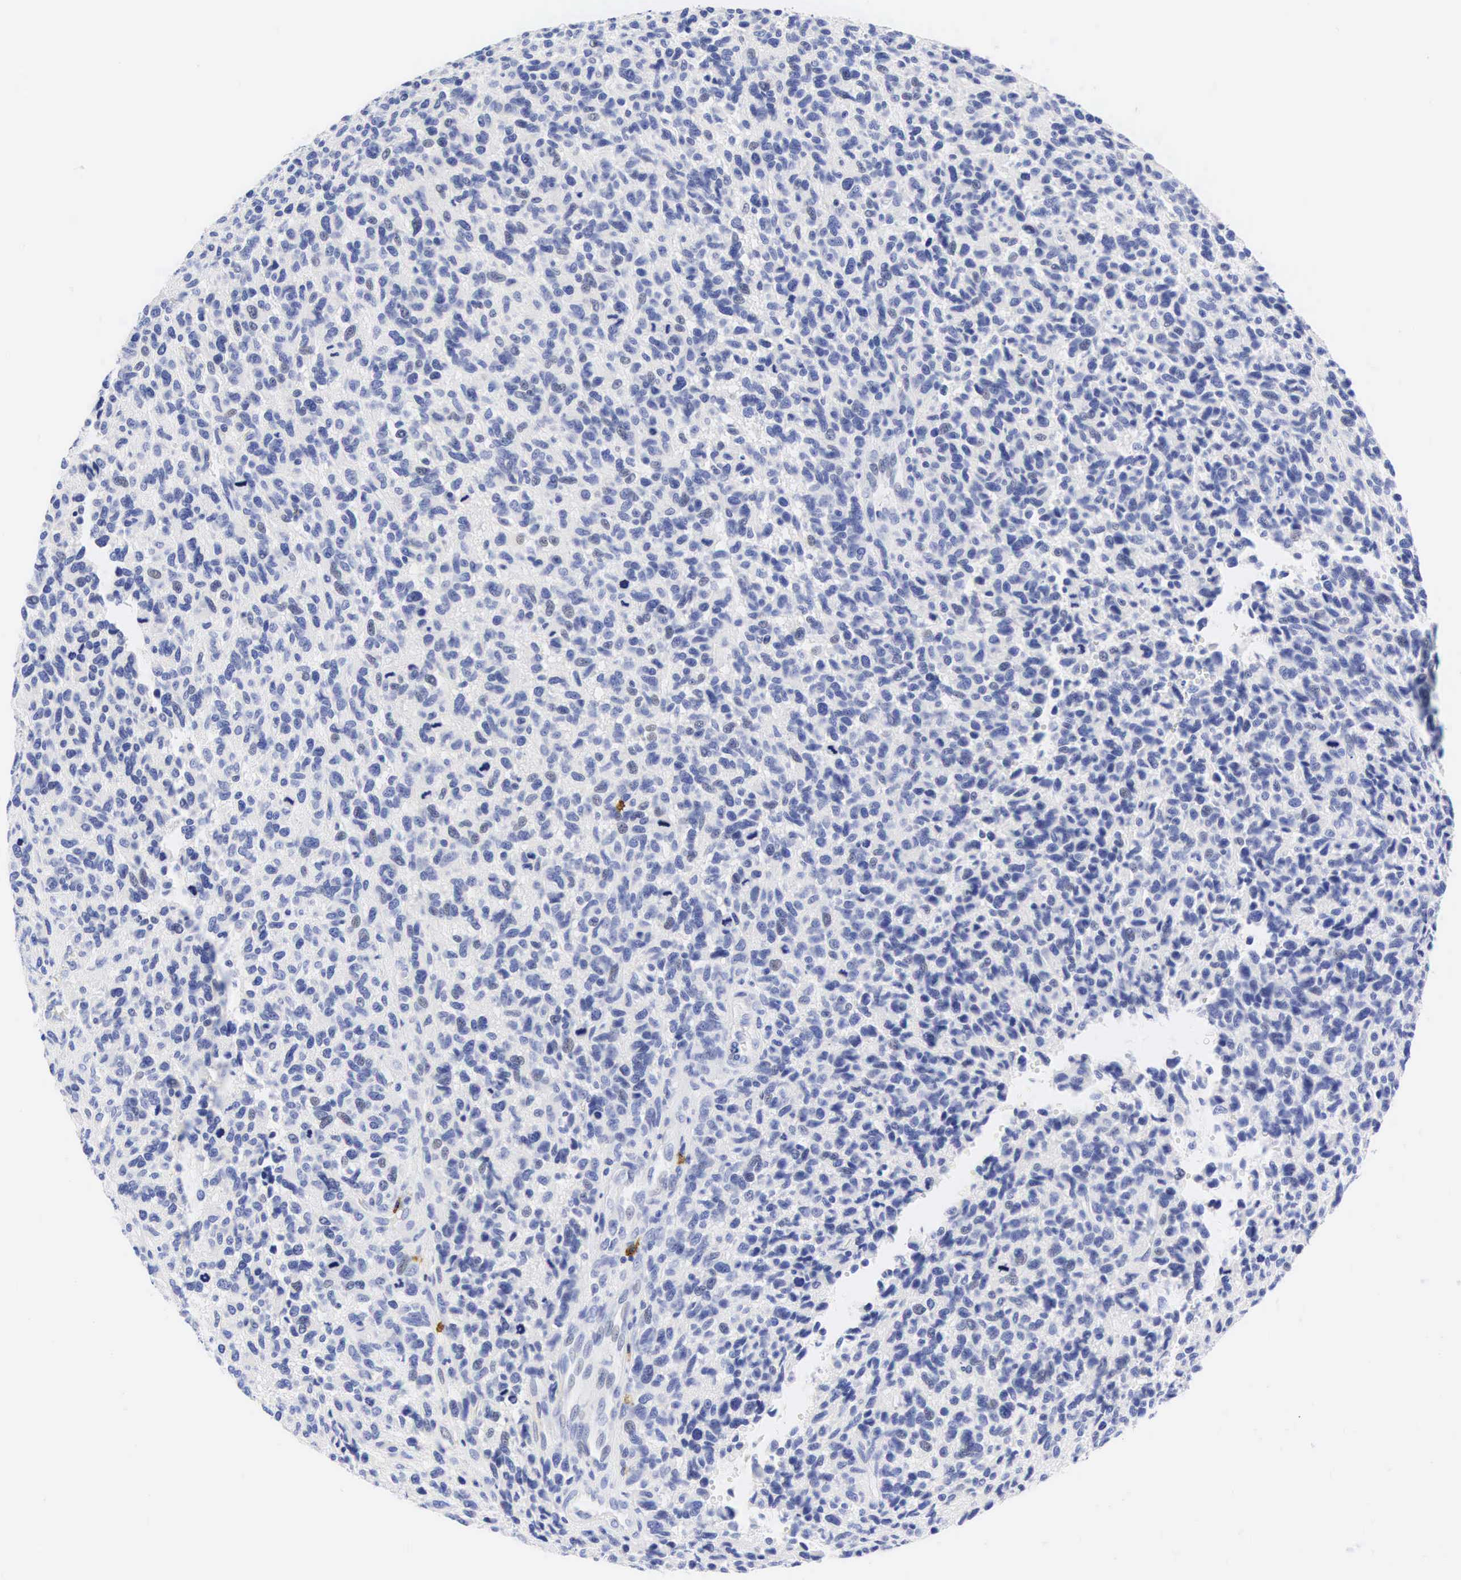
{"staining": {"intensity": "negative", "quantity": "none", "location": "none"}, "tissue": "glioma", "cell_type": "Tumor cells", "image_type": "cancer", "snomed": [{"axis": "morphology", "description": "Glioma, malignant, High grade"}, {"axis": "topography", "description": "Brain"}], "caption": "High magnification brightfield microscopy of malignant high-grade glioma stained with DAB (3,3'-diaminobenzidine) (brown) and counterstained with hematoxylin (blue): tumor cells show no significant staining. (Stains: DAB (3,3'-diaminobenzidine) immunohistochemistry (IHC) with hematoxylin counter stain, Microscopy: brightfield microscopy at high magnification).", "gene": "CD8A", "patient": {"sex": "male", "age": 77}}